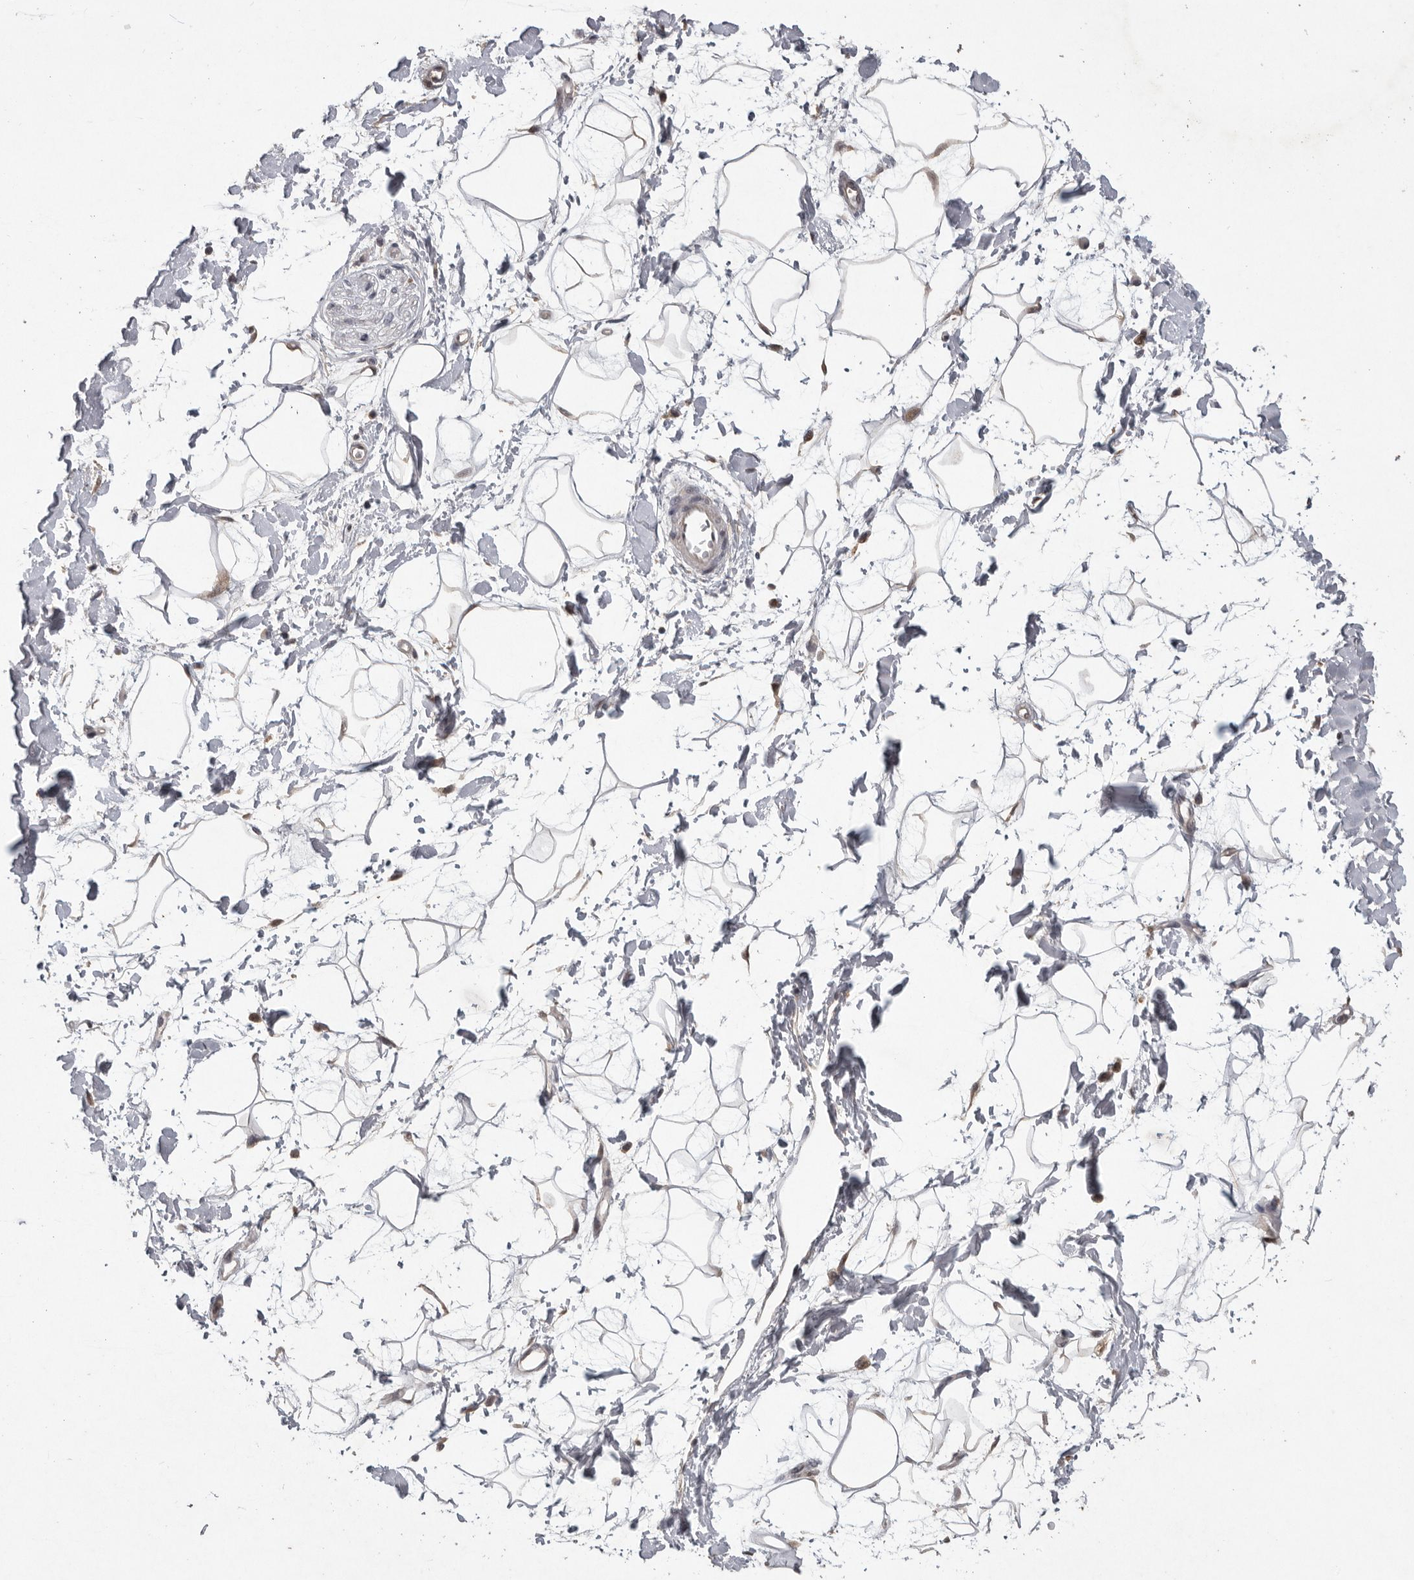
{"staining": {"intensity": "negative", "quantity": "none", "location": "none"}, "tissue": "adipose tissue", "cell_type": "Adipocytes", "image_type": "normal", "snomed": [{"axis": "morphology", "description": "Normal tissue, NOS"}, {"axis": "topography", "description": "Soft tissue"}], "caption": "Image shows no significant protein staining in adipocytes of benign adipose tissue.", "gene": "MAN2A1", "patient": {"sex": "male", "age": 72}}